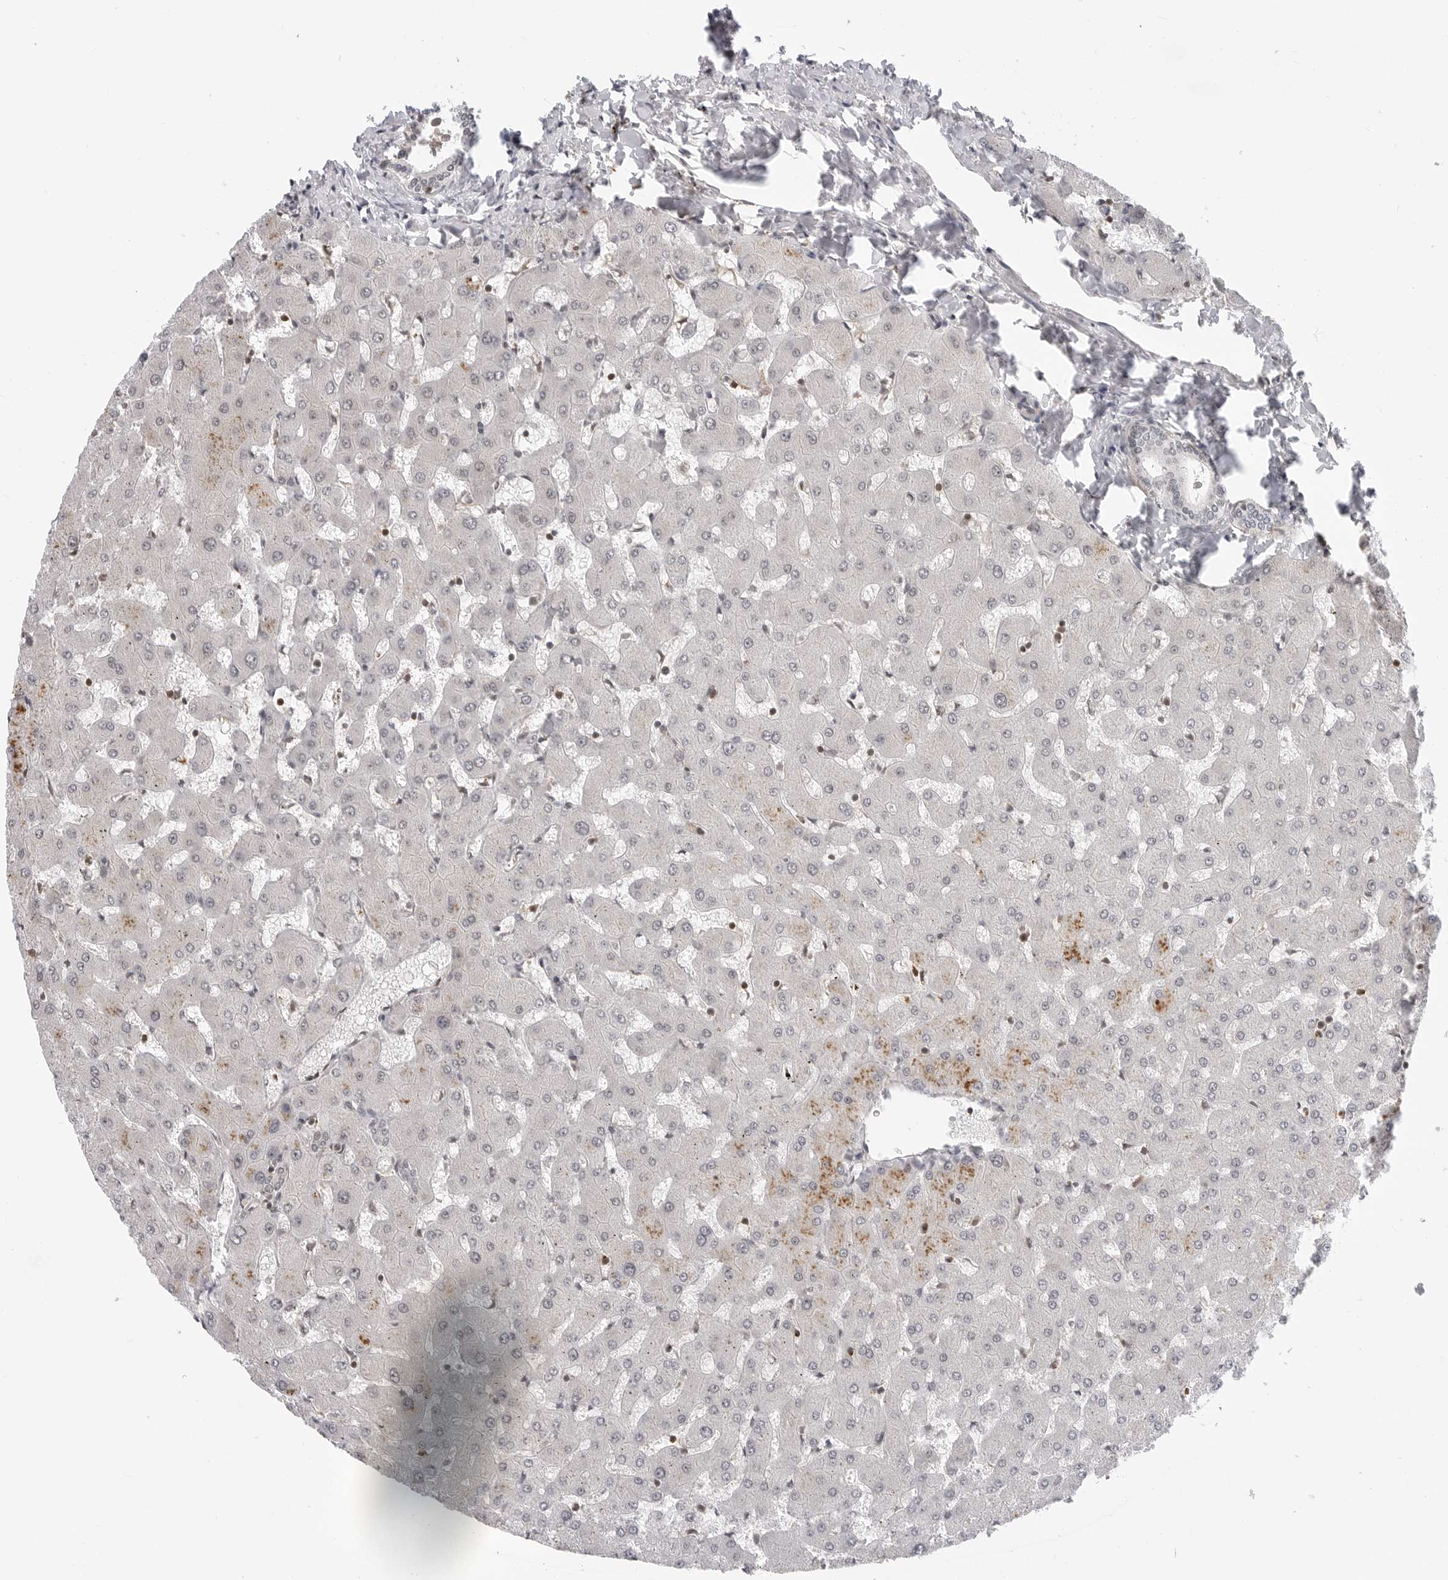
{"staining": {"intensity": "negative", "quantity": "none", "location": "none"}, "tissue": "liver", "cell_type": "Cholangiocytes", "image_type": "normal", "snomed": [{"axis": "morphology", "description": "Normal tissue, NOS"}, {"axis": "topography", "description": "Liver"}], "caption": "Immunohistochemical staining of normal human liver demonstrates no significant staining in cholangiocytes.", "gene": "C8orf33", "patient": {"sex": "female", "age": 63}}